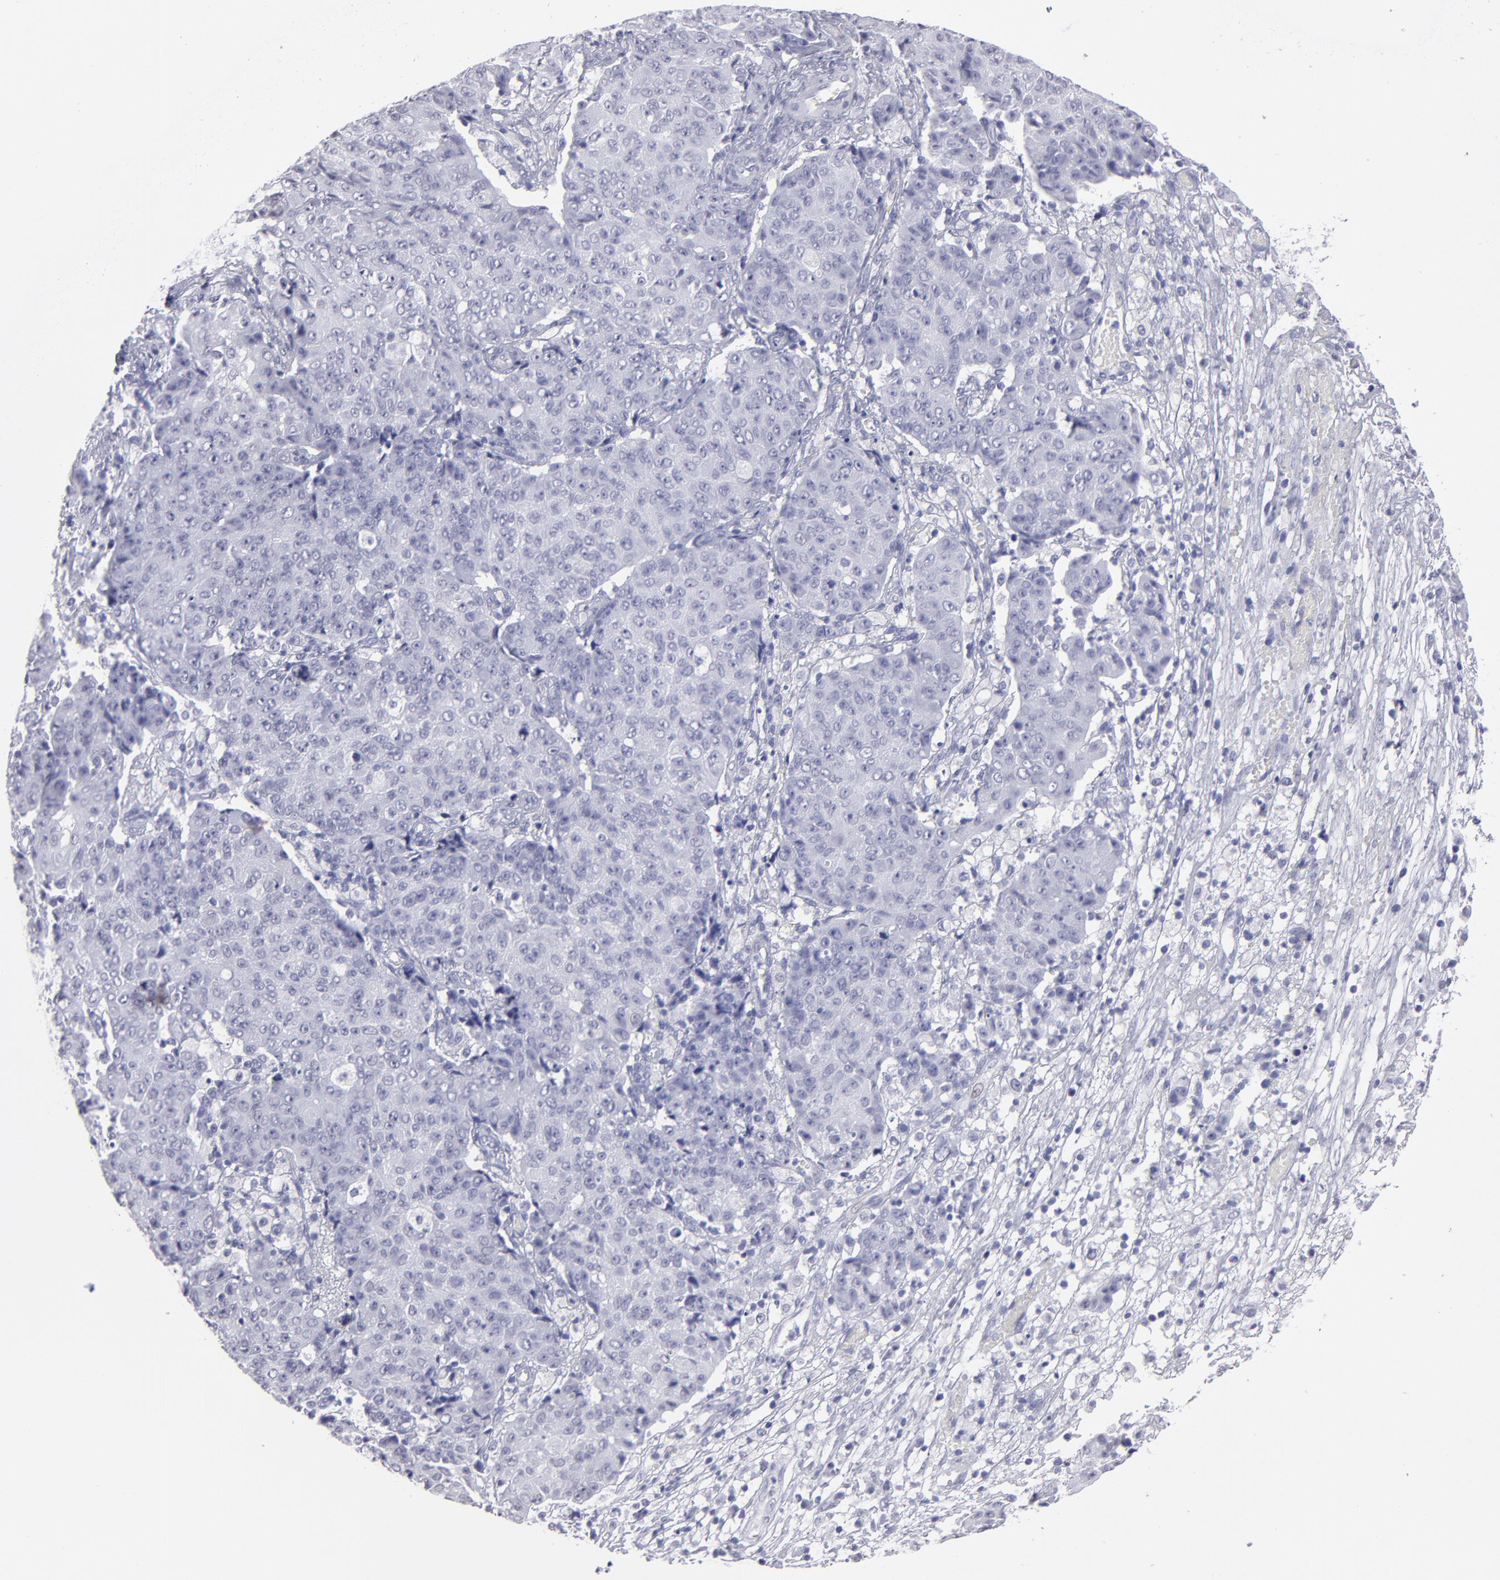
{"staining": {"intensity": "negative", "quantity": "none", "location": "none"}, "tissue": "ovarian cancer", "cell_type": "Tumor cells", "image_type": "cancer", "snomed": [{"axis": "morphology", "description": "Carcinoma, endometroid"}, {"axis": "topography", "description": "Ovary"}], "caption": "Human endometroid carcinoma (ovarian) stained for a protein using IHC displays no staining in tumor cells.", "gene": "ALDOB", "patient": {"sex": "female", "age": 42}}